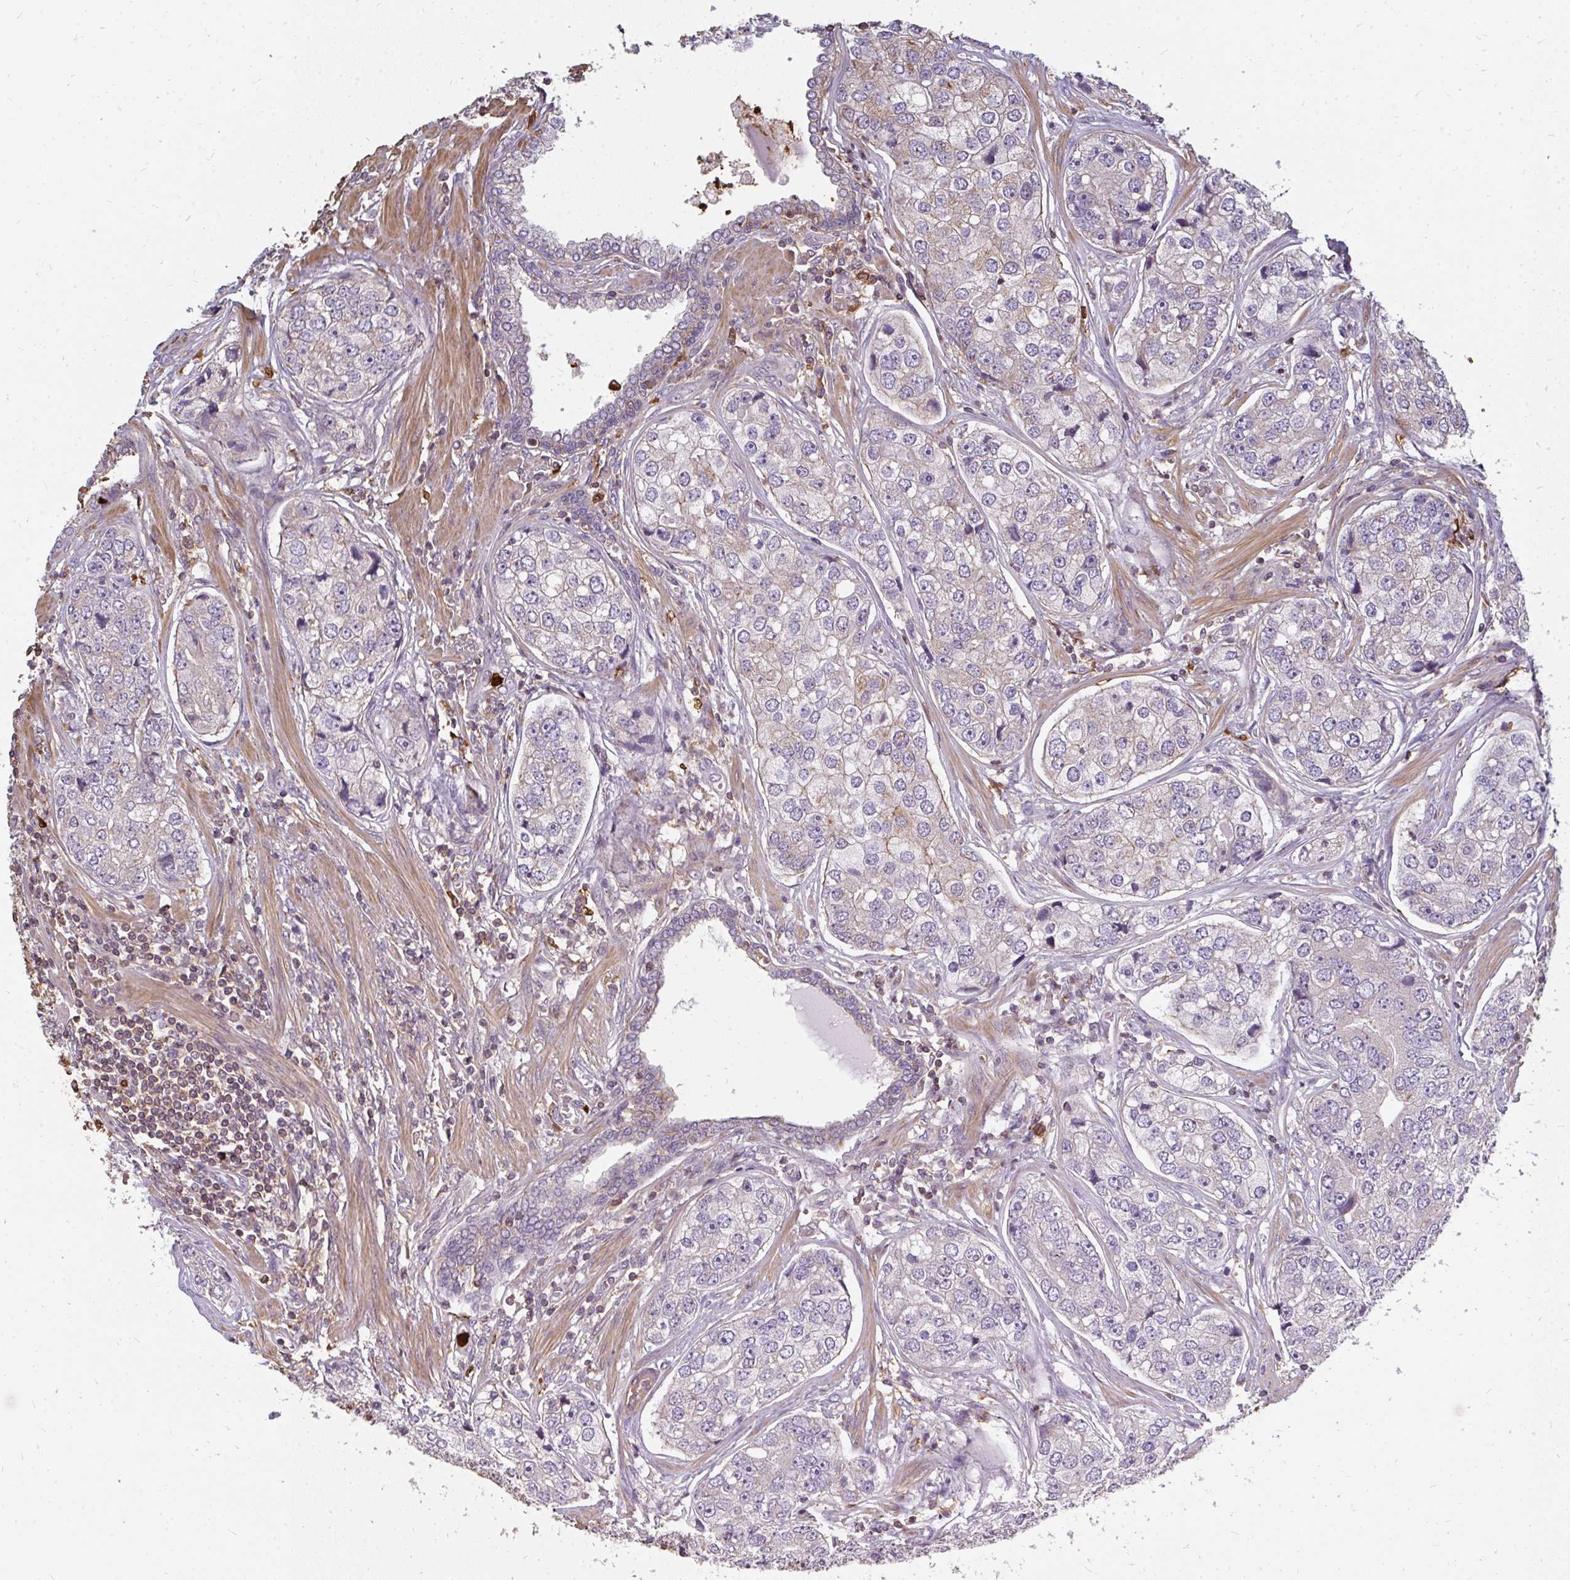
{"staining": {"intensity": "weak", "quantity": "<25%", "location": "cytoplasmic/membranous"}, "tissue": "prostate cancer", "cell_type": "Tumor cells", "image_type": "cancer", "snomed": [{"axis": "morphology", "description": "Adenocarcinoma, High grade"}, {"axis": "topography", "description": "Prostate"}], "caption": "The micrograph displays no staining of tumor cells in prostate adenocarcinoma (high-grade).", "gene": "CNTRL", "patient": {"sex": "male", "age": 60}}